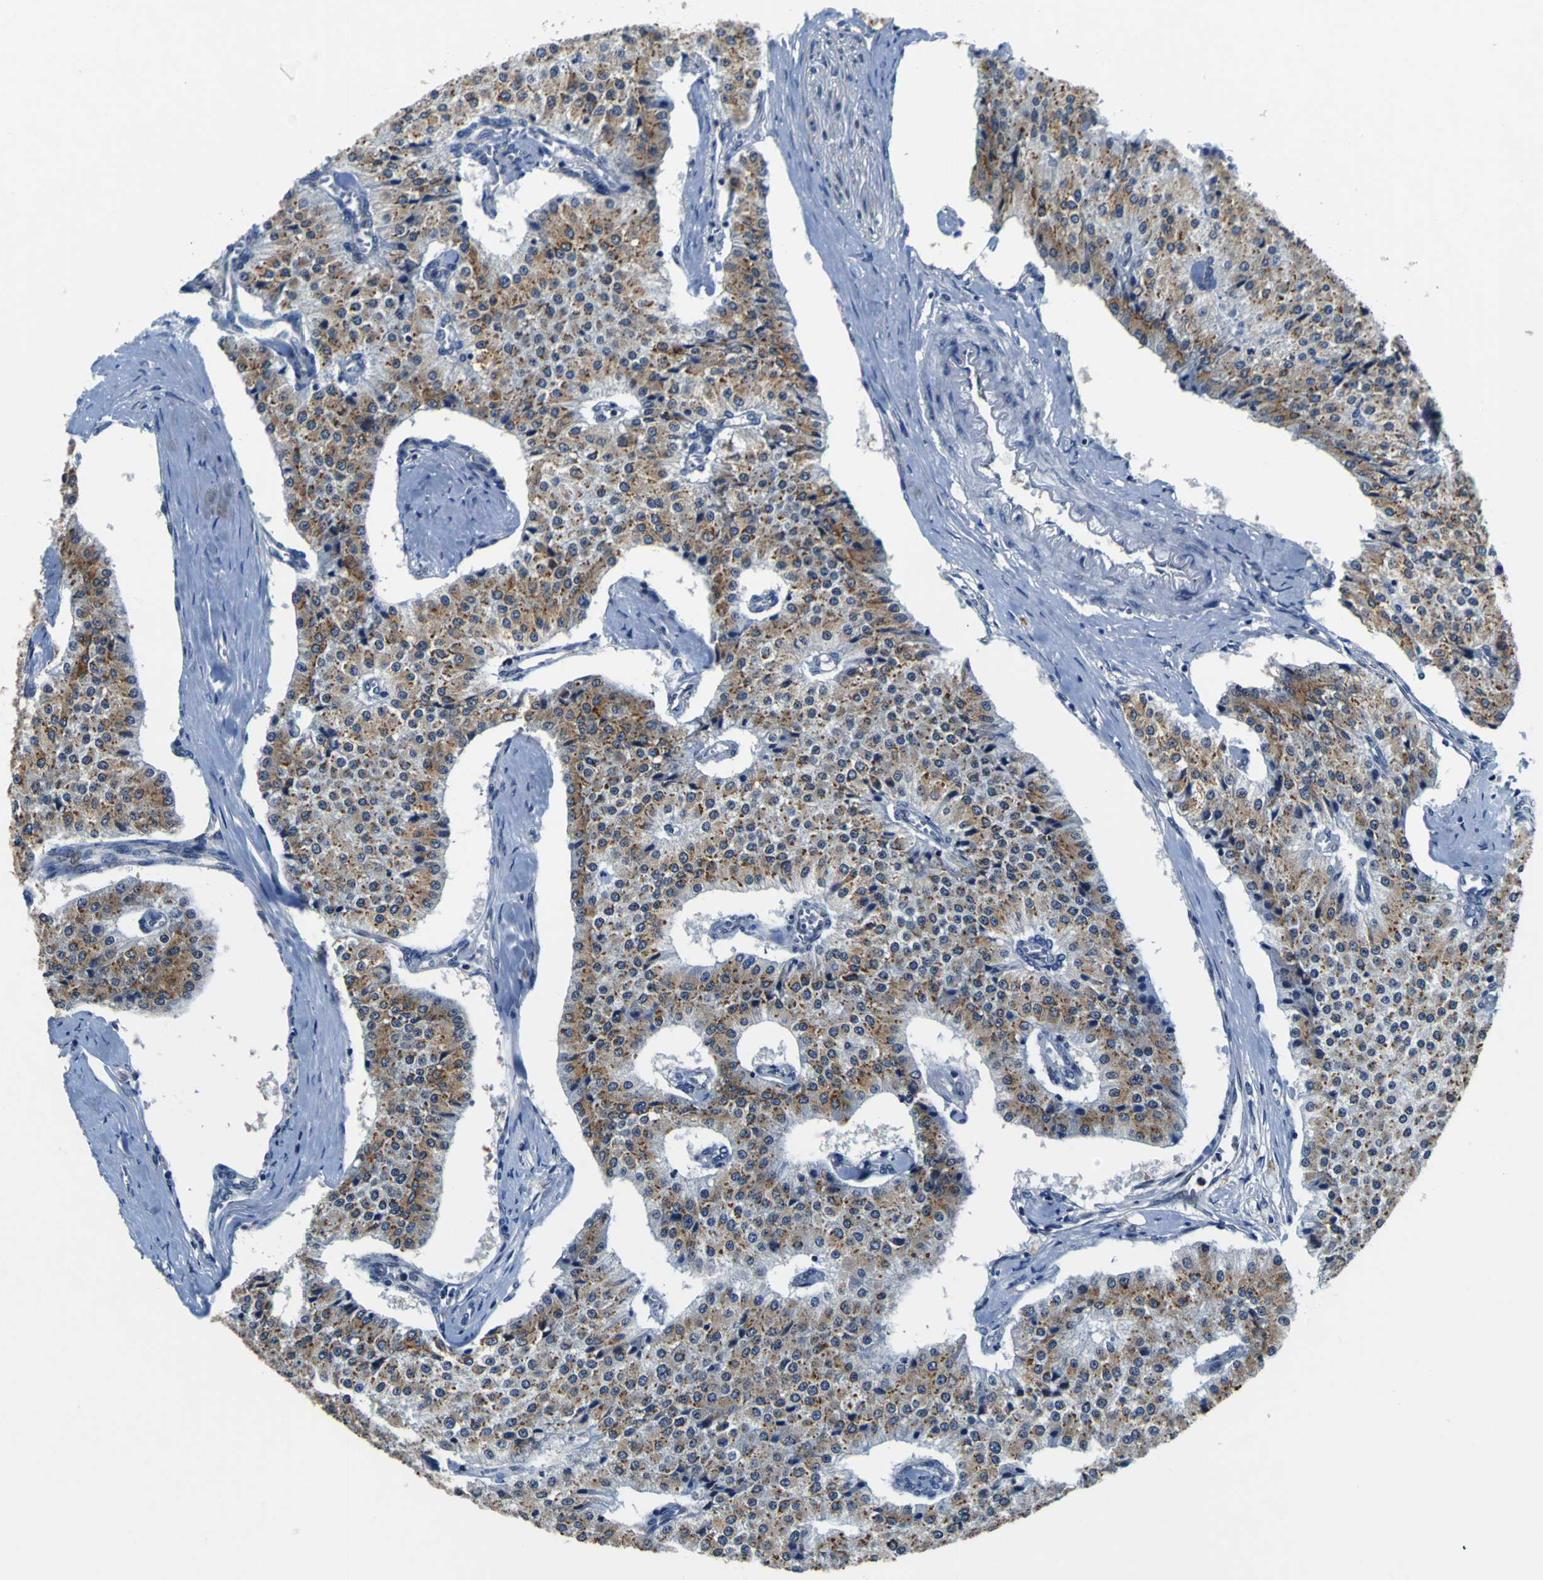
{"staining": {"intensity": "moderate", "quantity": "25%-75%", "location": "cytoplasmic/membranous"}, "tissue": "carcinoid", "cell_type": "Tumor cells", "image_type": "cancer", "snomed": [{"axis": "morphology", "description": "Carcinoid, malignant, NOS"}, {"axis": "topography", "description": "Colon"}], "caption": "A photomicrograph of human carcinoid (malignant) stained for a protein reveals moderate cytoplasmic/membranous brown staining in tumor cells.", "gene": "EPHB4", "patient": {"sex": "female", "age": 52}}